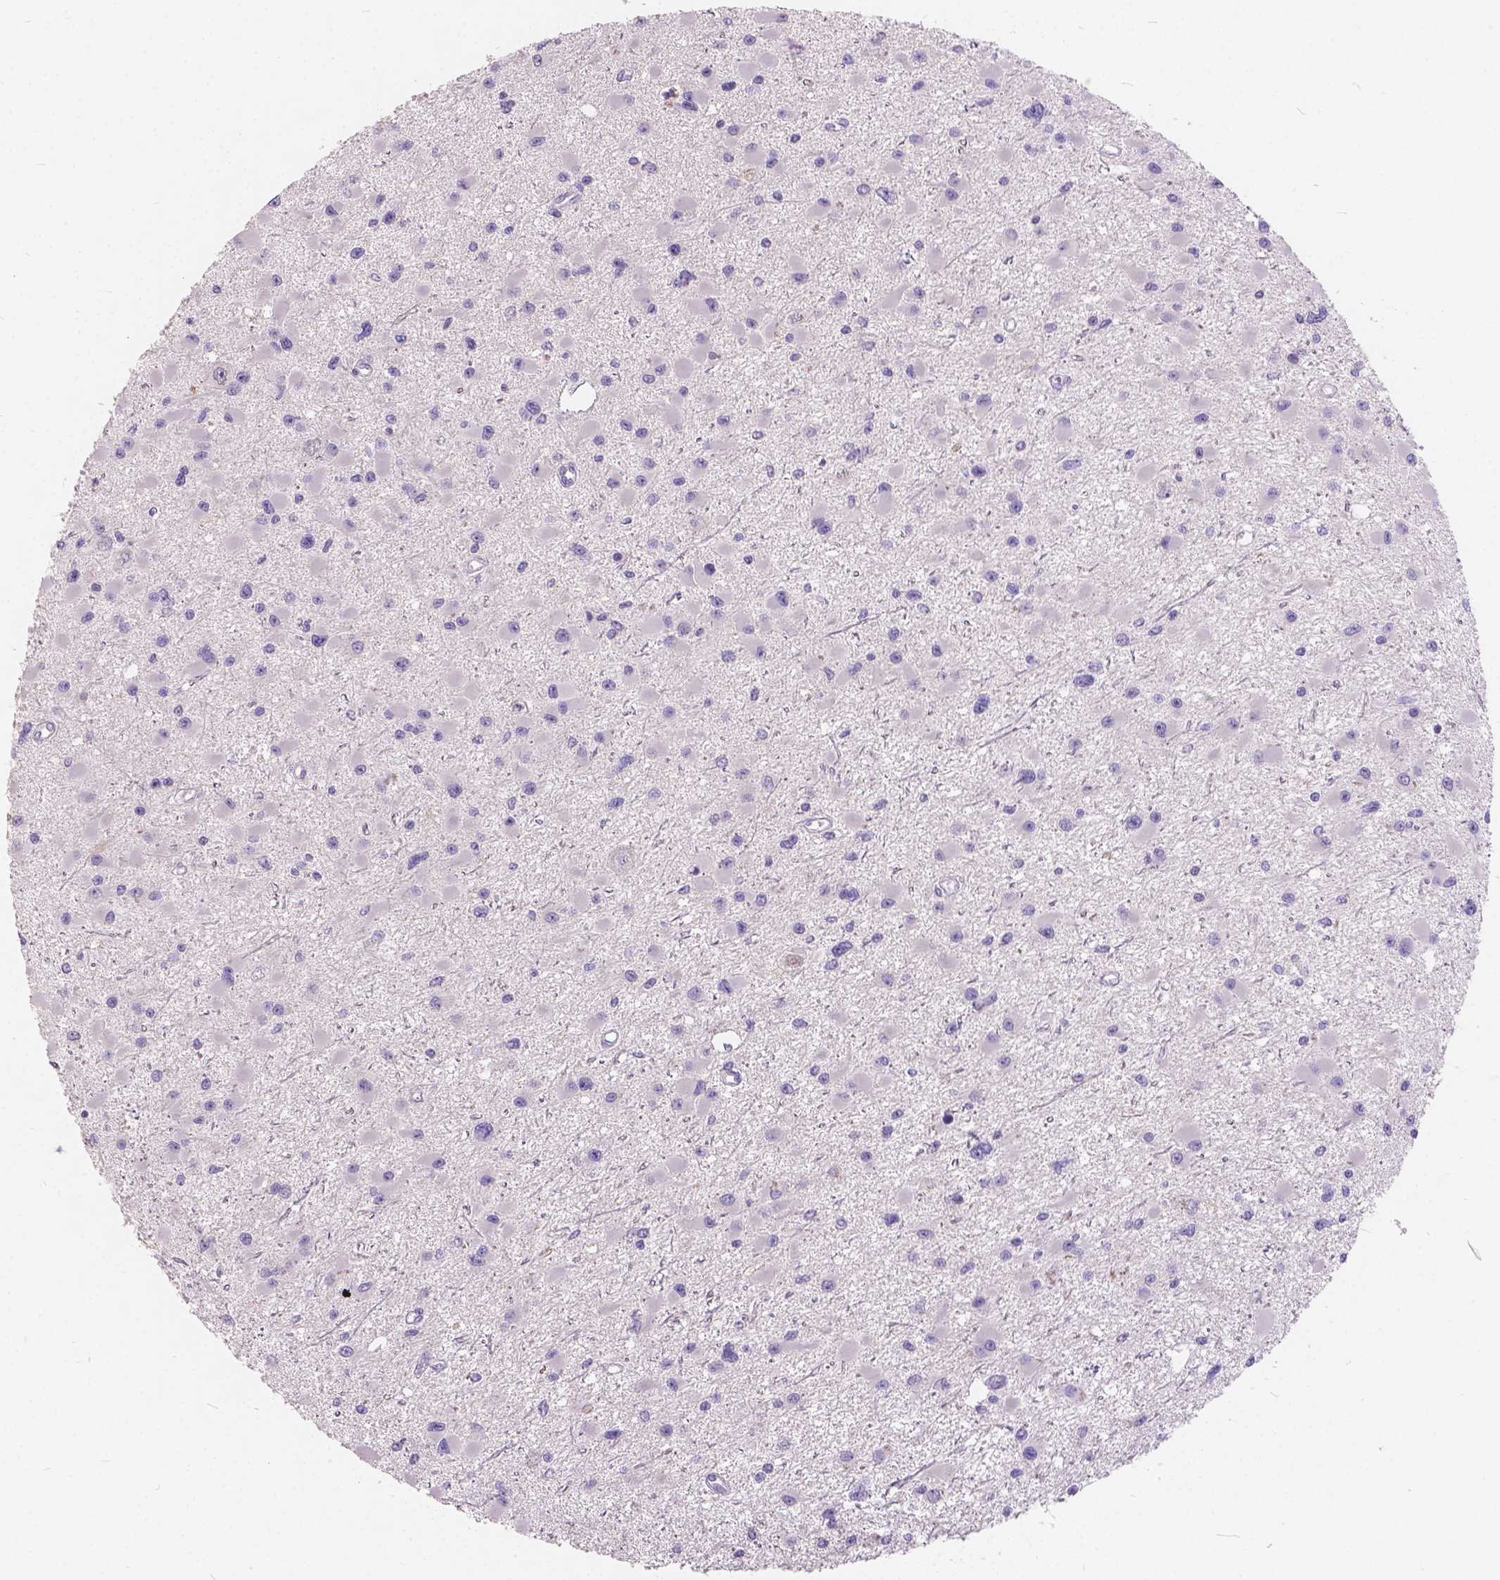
{"staining": {"intensity": "negative", "quantity": "none", "location": "none"}, "tissue": "glioma", "cell_type": "Tumor cells", "image_type": "cancer", "snomed": [{"axis": "morphology", "description": "Glioma, malignant, High grade"}, {"axis": "topography", "description": "Brain"}], "caption": "There is no significant staining in tumor cells of glioma.", "gene": "PEX11G", "patient": {"sex": "male", "age": 54}}